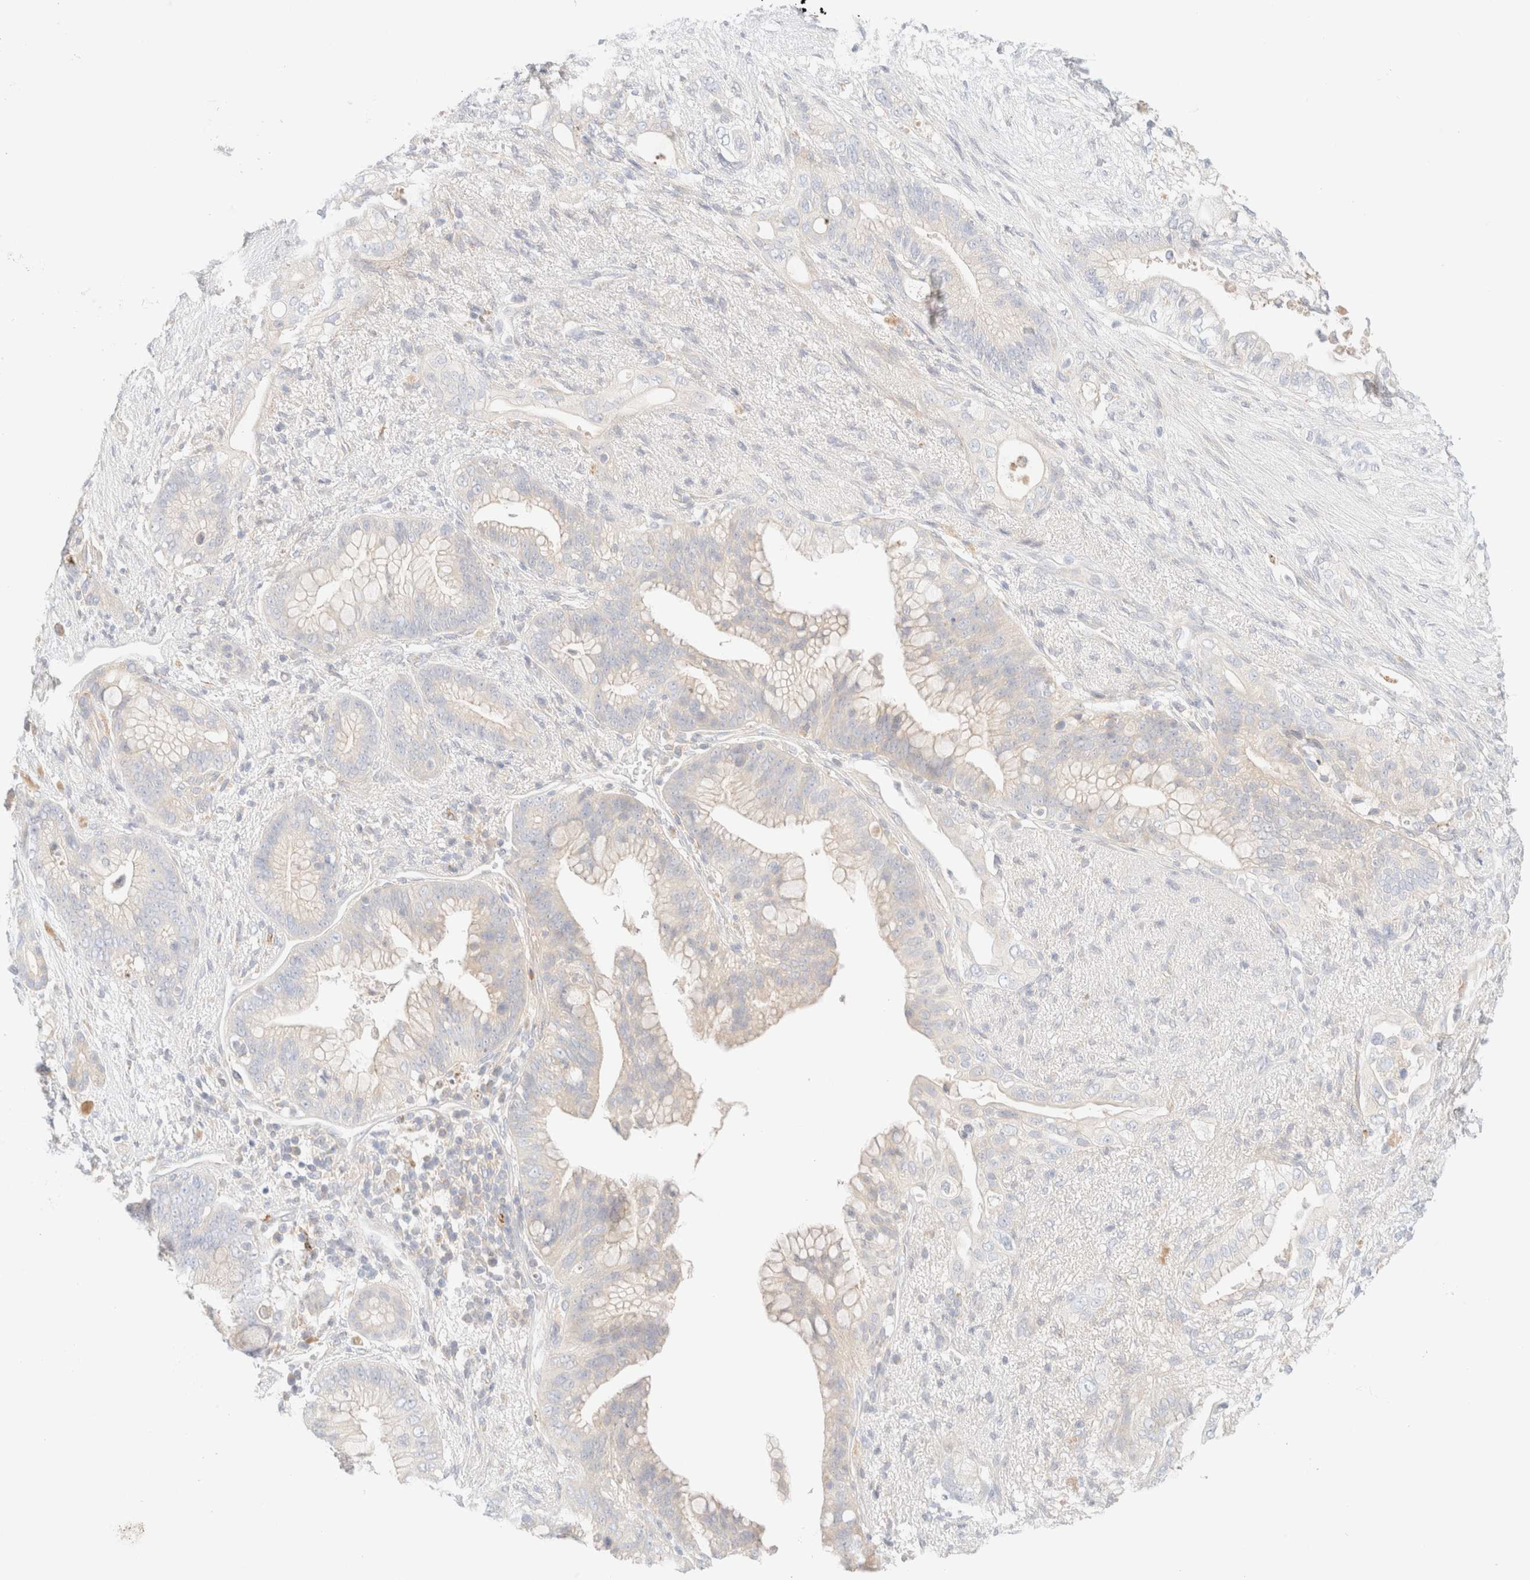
{"staining": {"intensity": "negative", "quantity": "none", "location": "none"}, "tissue": "pancreatic cancer", "cell_type": "Tumor cells", "image_type": "cancer", "snomed": [{"axis": "morphology", "description": "Adenocarcinoma, NOS"}, {"axis": "topography", "description": "Pancreas"}], "caption": "IHC photomicrograph of human pancreatic cancer stained for a protein (brown), which reveals no positivity in tumor cells. (Stains: DAB (3,3'-diaminobenzidine) immunohistochemistry (IHC) with hematoxylin counter stain, Microscopy: brightfield microscopy at high magnification).", "gene": "SARM1", "patient": {"sex": "male", "age": 53}}